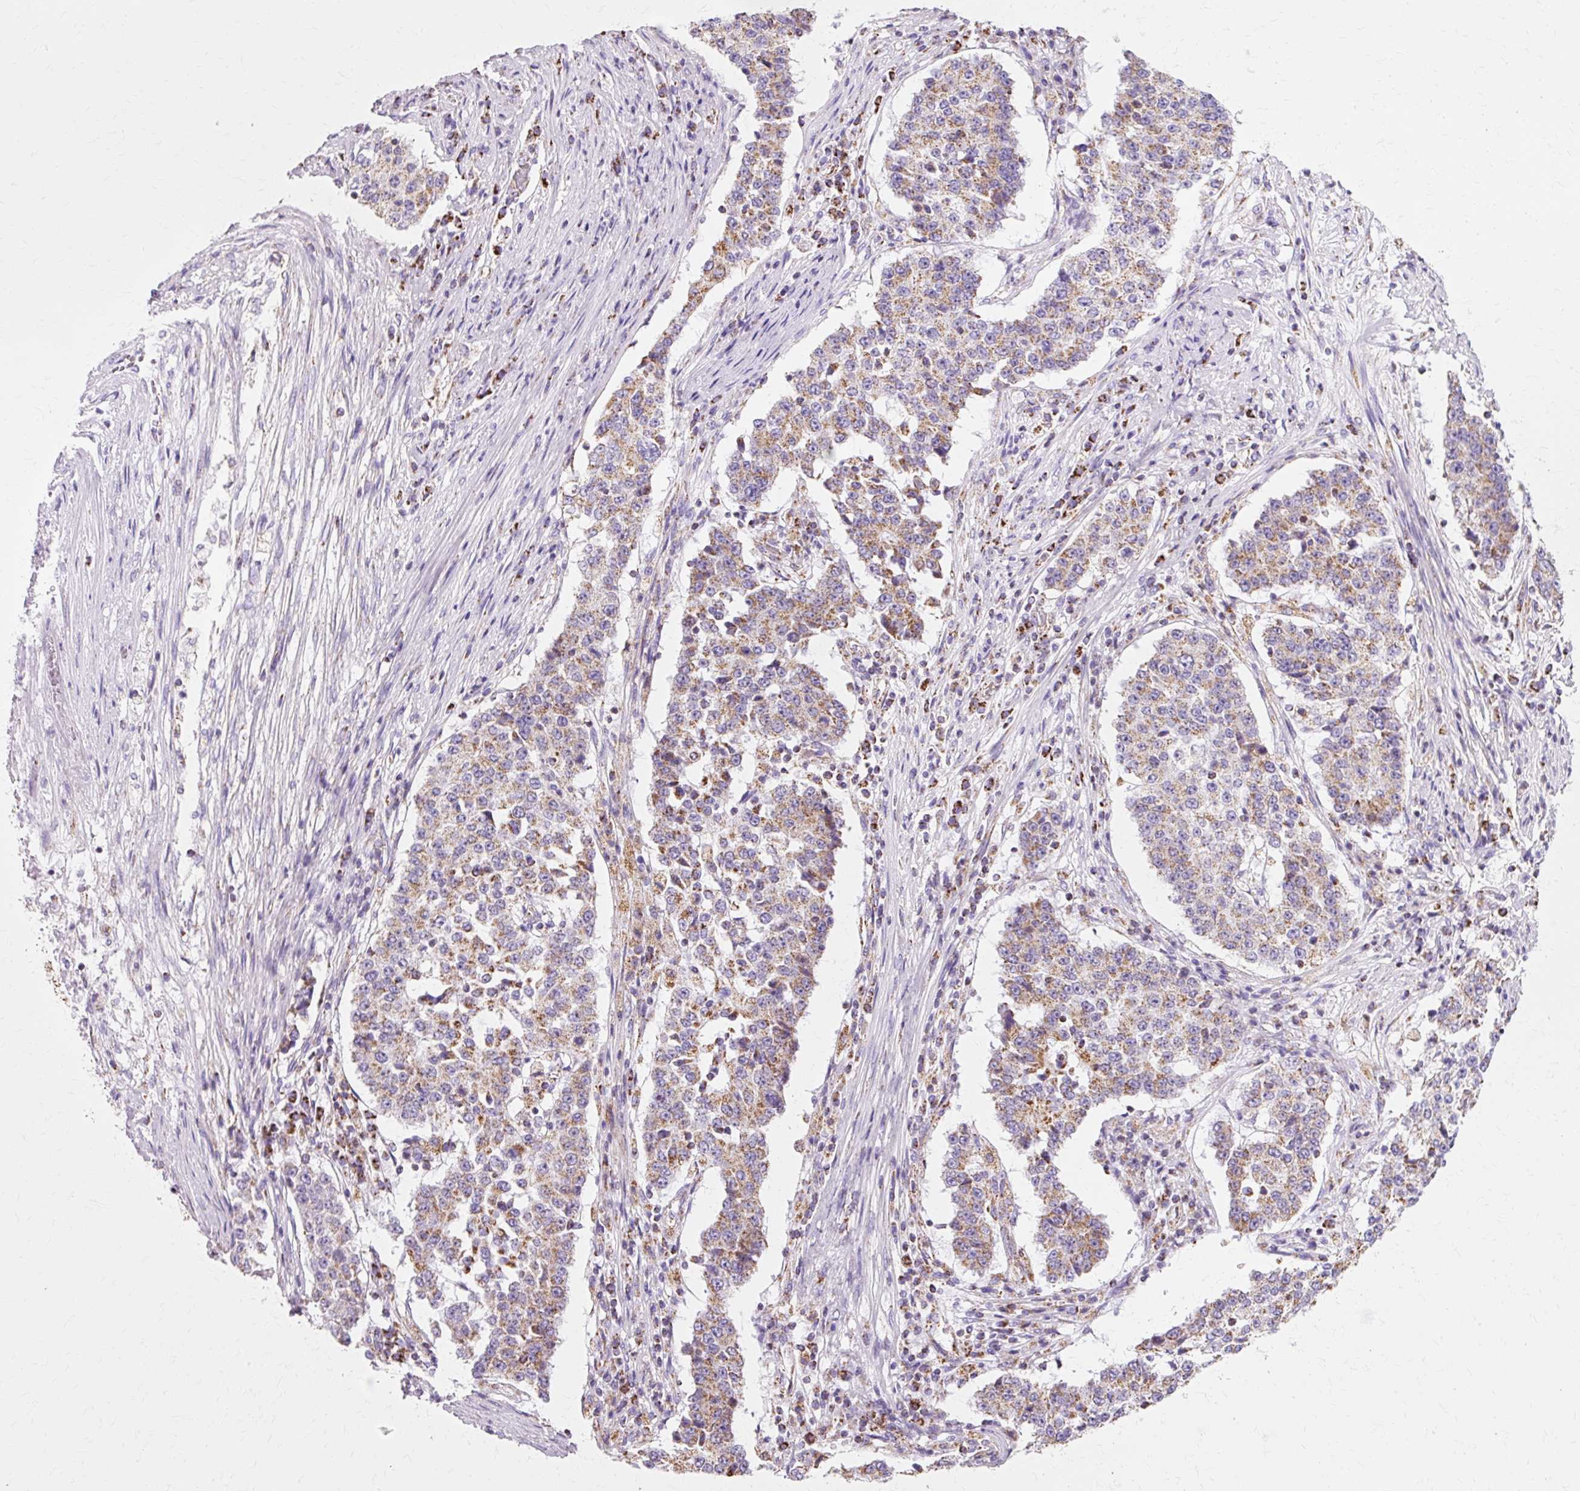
{"staining": {"intensity": "moderate", "quantity": ">75%", "location": "cytoplasmic/membranous"}, "tissue": "stomach cancer", "cell_type": "Tumor cells", "image_type": "cancer", "snomed": [{"axis": "morphology", "description": "Adenocarcinoma, NOS"}, {"axis": "topography", "description": "Stomach"}], "caption": "Protein analysis of stomach adenocarcinoma tissue displays moderate cytoplasmic/membranous staining in approximately >75% of tumor cells. Using DAB (brown) and hematoxylin (blue) stains, captured at high magnification using brightfield microscopy.", "gene": "ATP5PO", "patient": {"sex": "male", "age": 59}}